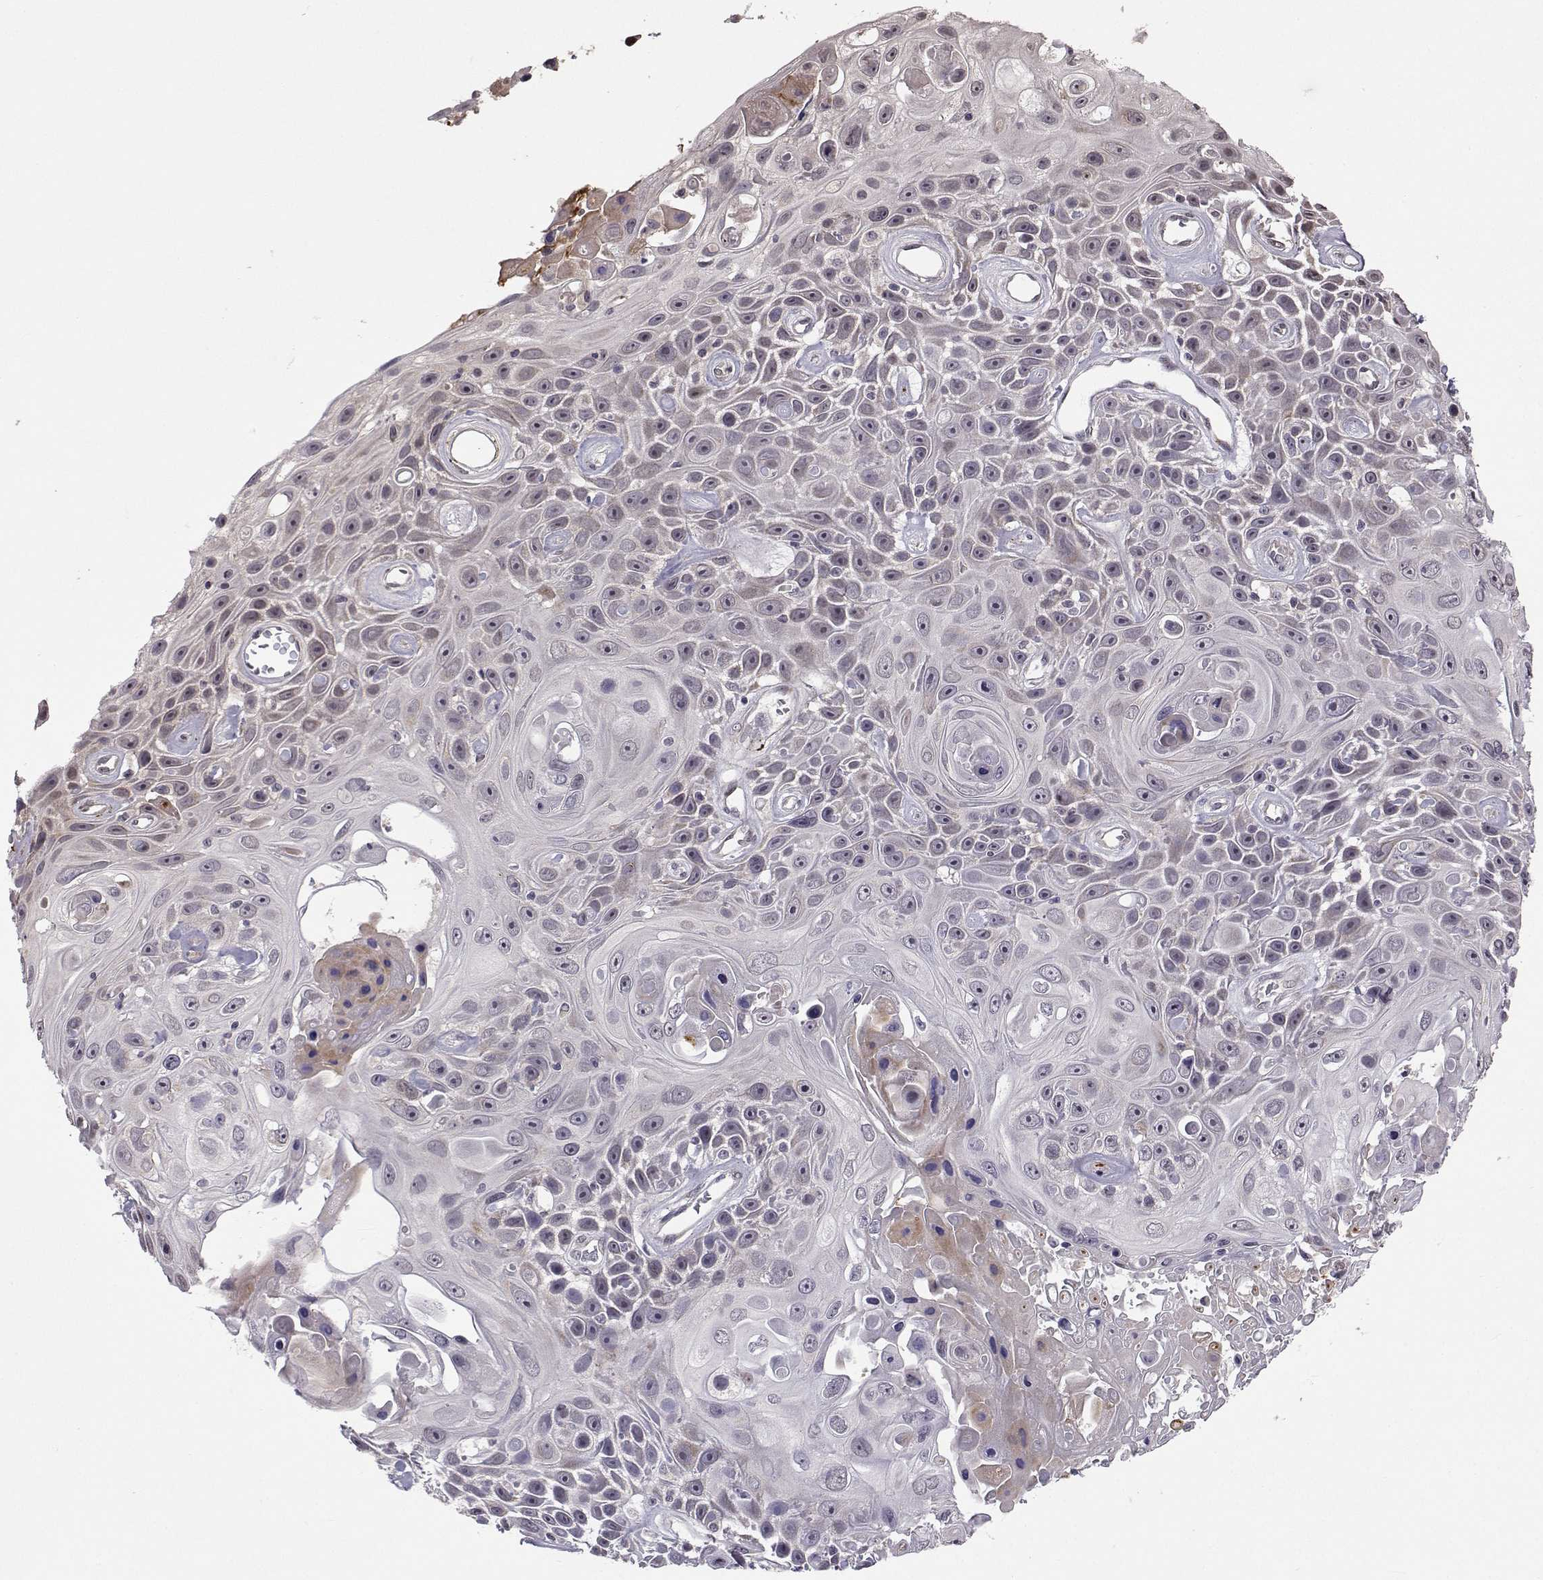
{"staining": {"intensity": "weak", "quantity": "25%-75%", "location": "cytoplasmic/membranous"}, "tissue": "skin cancer", "cell_type": "Tumor cells", "image_type": "cancer", "snomed": [{"axis": "morphology", "description": "Squamous cell carcinoma, NOS"}, {"axis": "topography", "description": "Skin"}], "caption": "DAB (3,3'-diaminobenzidine) immunohistochemical staining of human squamous cell carcinoma (skin) exhibits weak cytoplasmic/membranous protein staining in about 25%-75% of tumor cells.", "gene": "SLC6A3", "patient": {"sex": "male", "age": 82}}